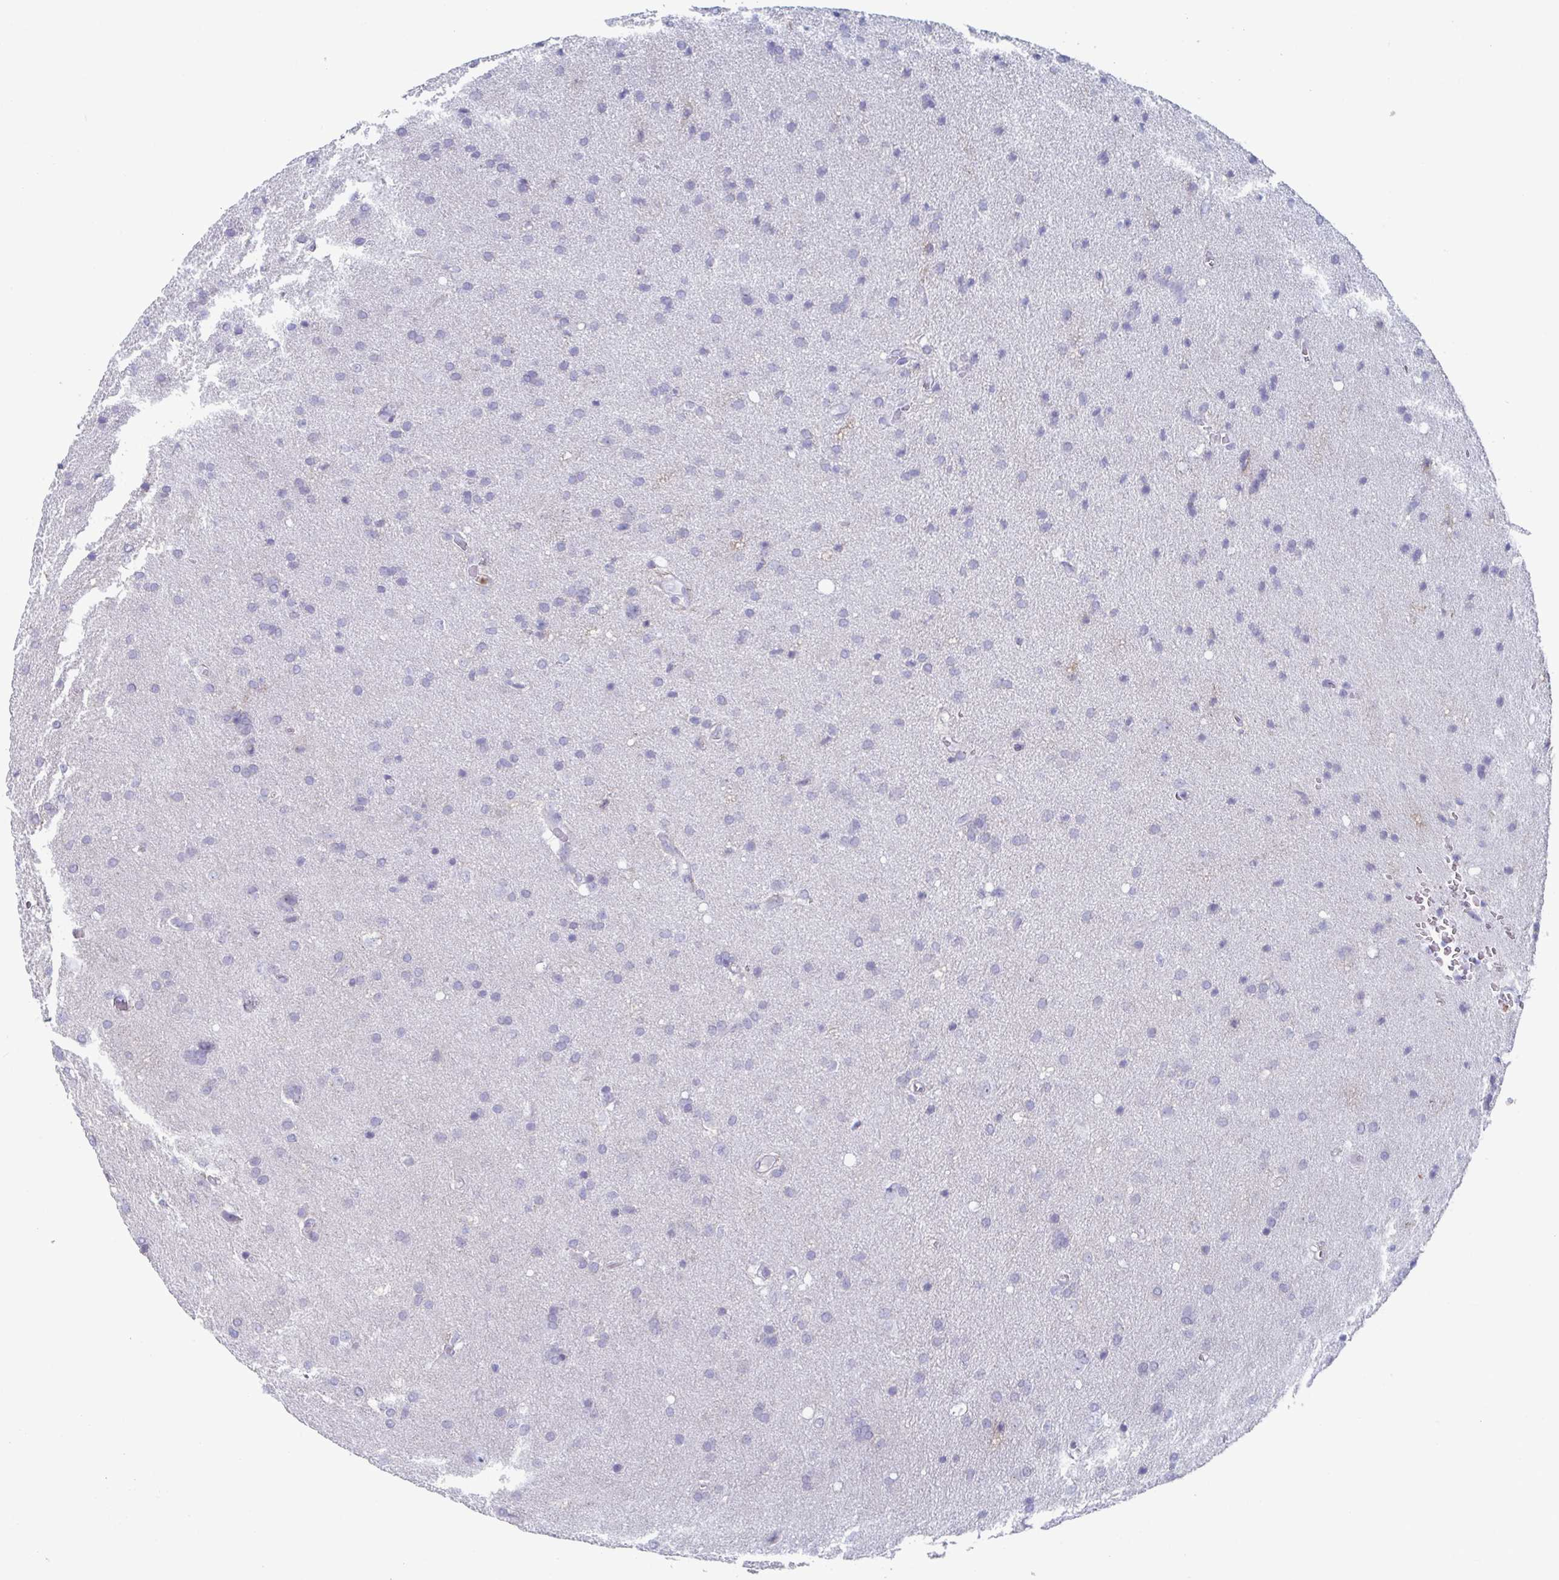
{"staining": {"intensity": "negative", "quantity": "none", "location": "none"}, "tissue": "glioma", "cell_type": "Tumor cells", "image_type": "cancer", "snomed": [{"axis": "morphology", "description": "Glioma, malignant, Low grade"}, {"axis": "topography", "description": "Brain"}], "caption": "IHC of human malignant glioma (low-grade) shows no staining in tumor cells.", "gene": "CYP4F11", "patient": {"sex": "female", "age": 54}}